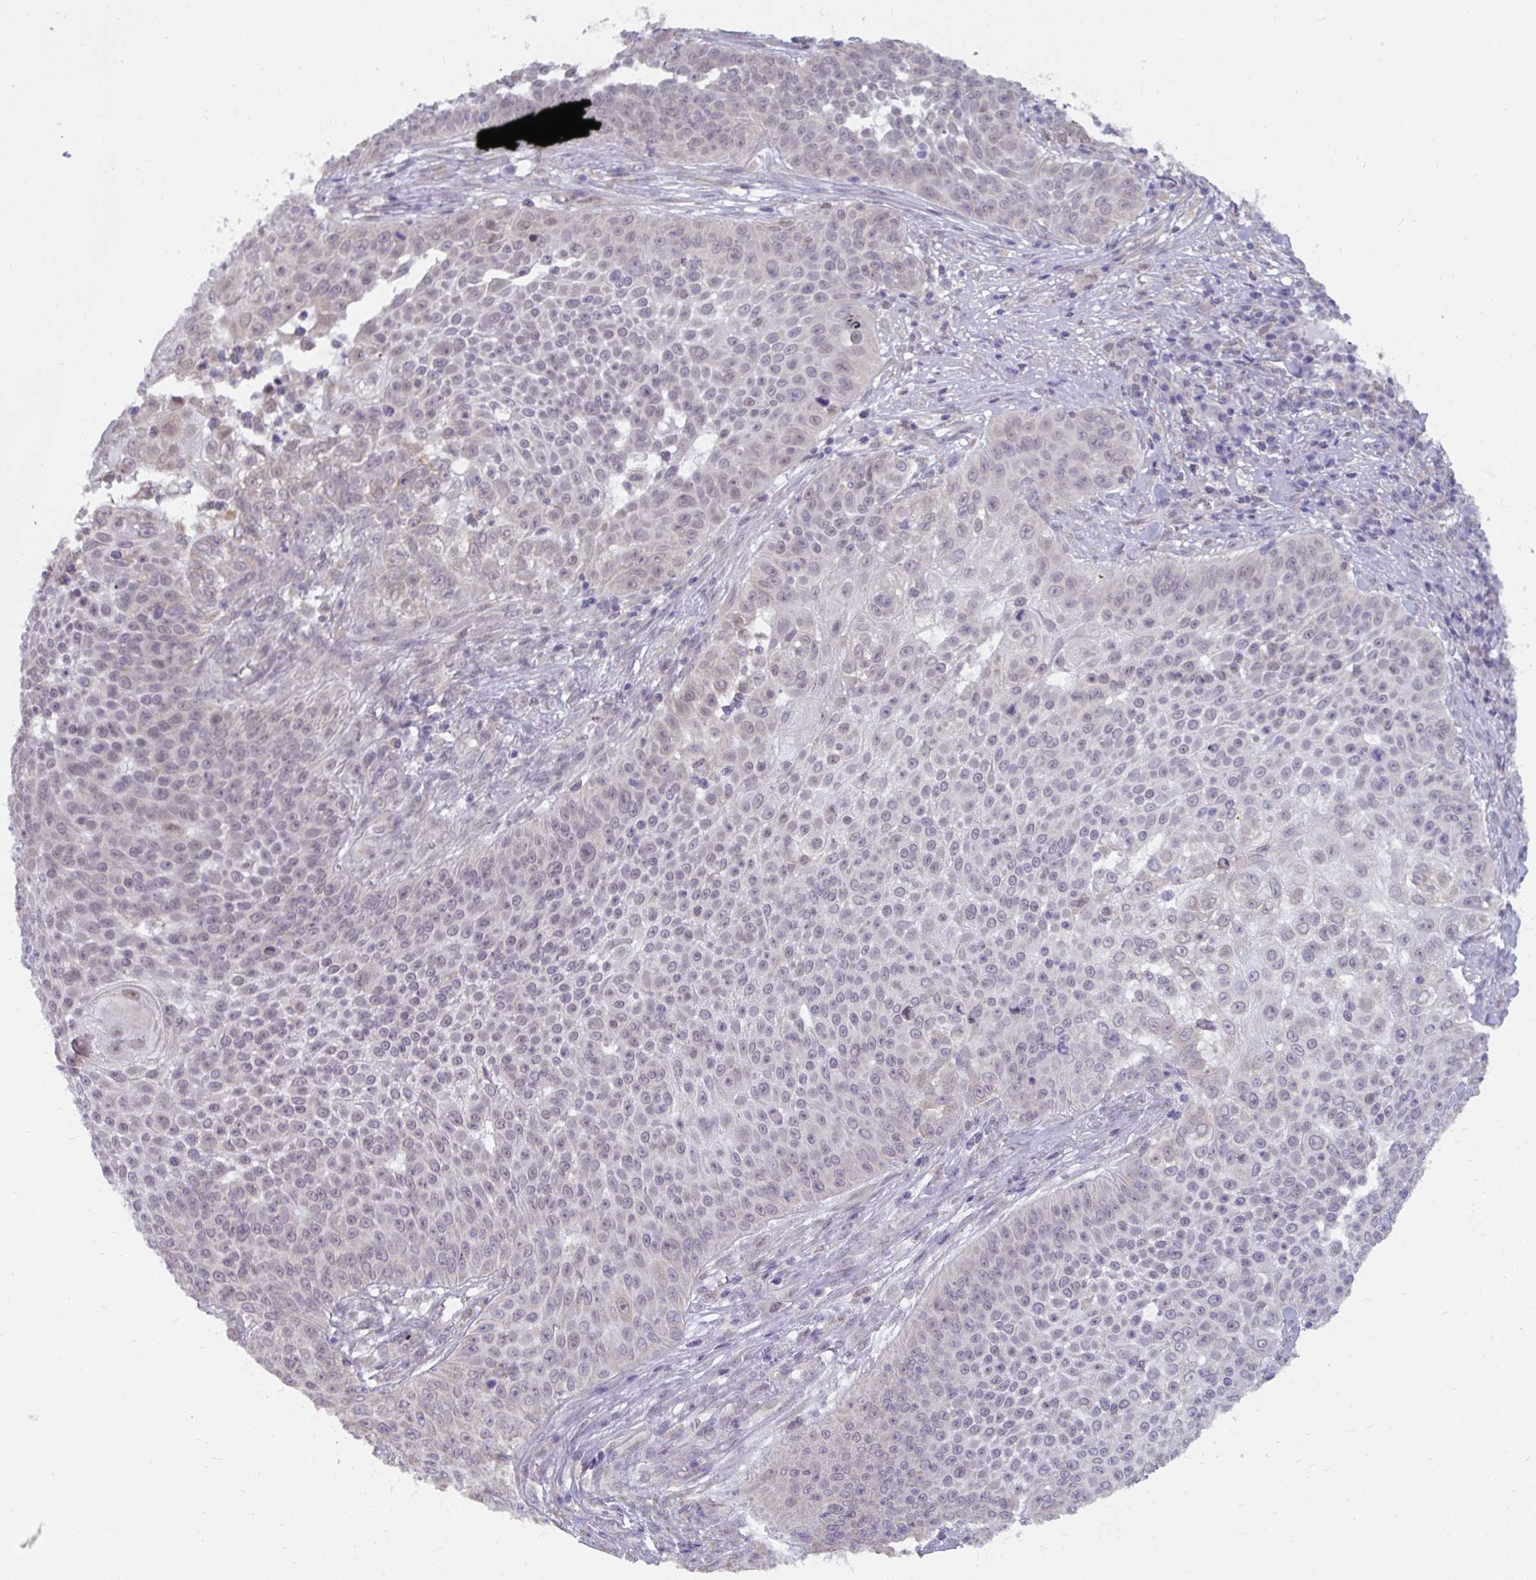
{"staining": {"intensity": "negative", "quantity": "none", "location": "none"}, "tissue": "skin cancer", "cell_type": "Tumor cells", "image_type": "cancer", "snomed": [{"axis": "morphology", "description": "Squamous cell carcinoma, NOS"}, {"axis": "topography", "description": "Skin"}], "caption": "There is no significant staining in tumor cells of skin squamous cell carcinoma.", "gene": "NMNAT1", "patient": {"sex": "male", "age": 24}}